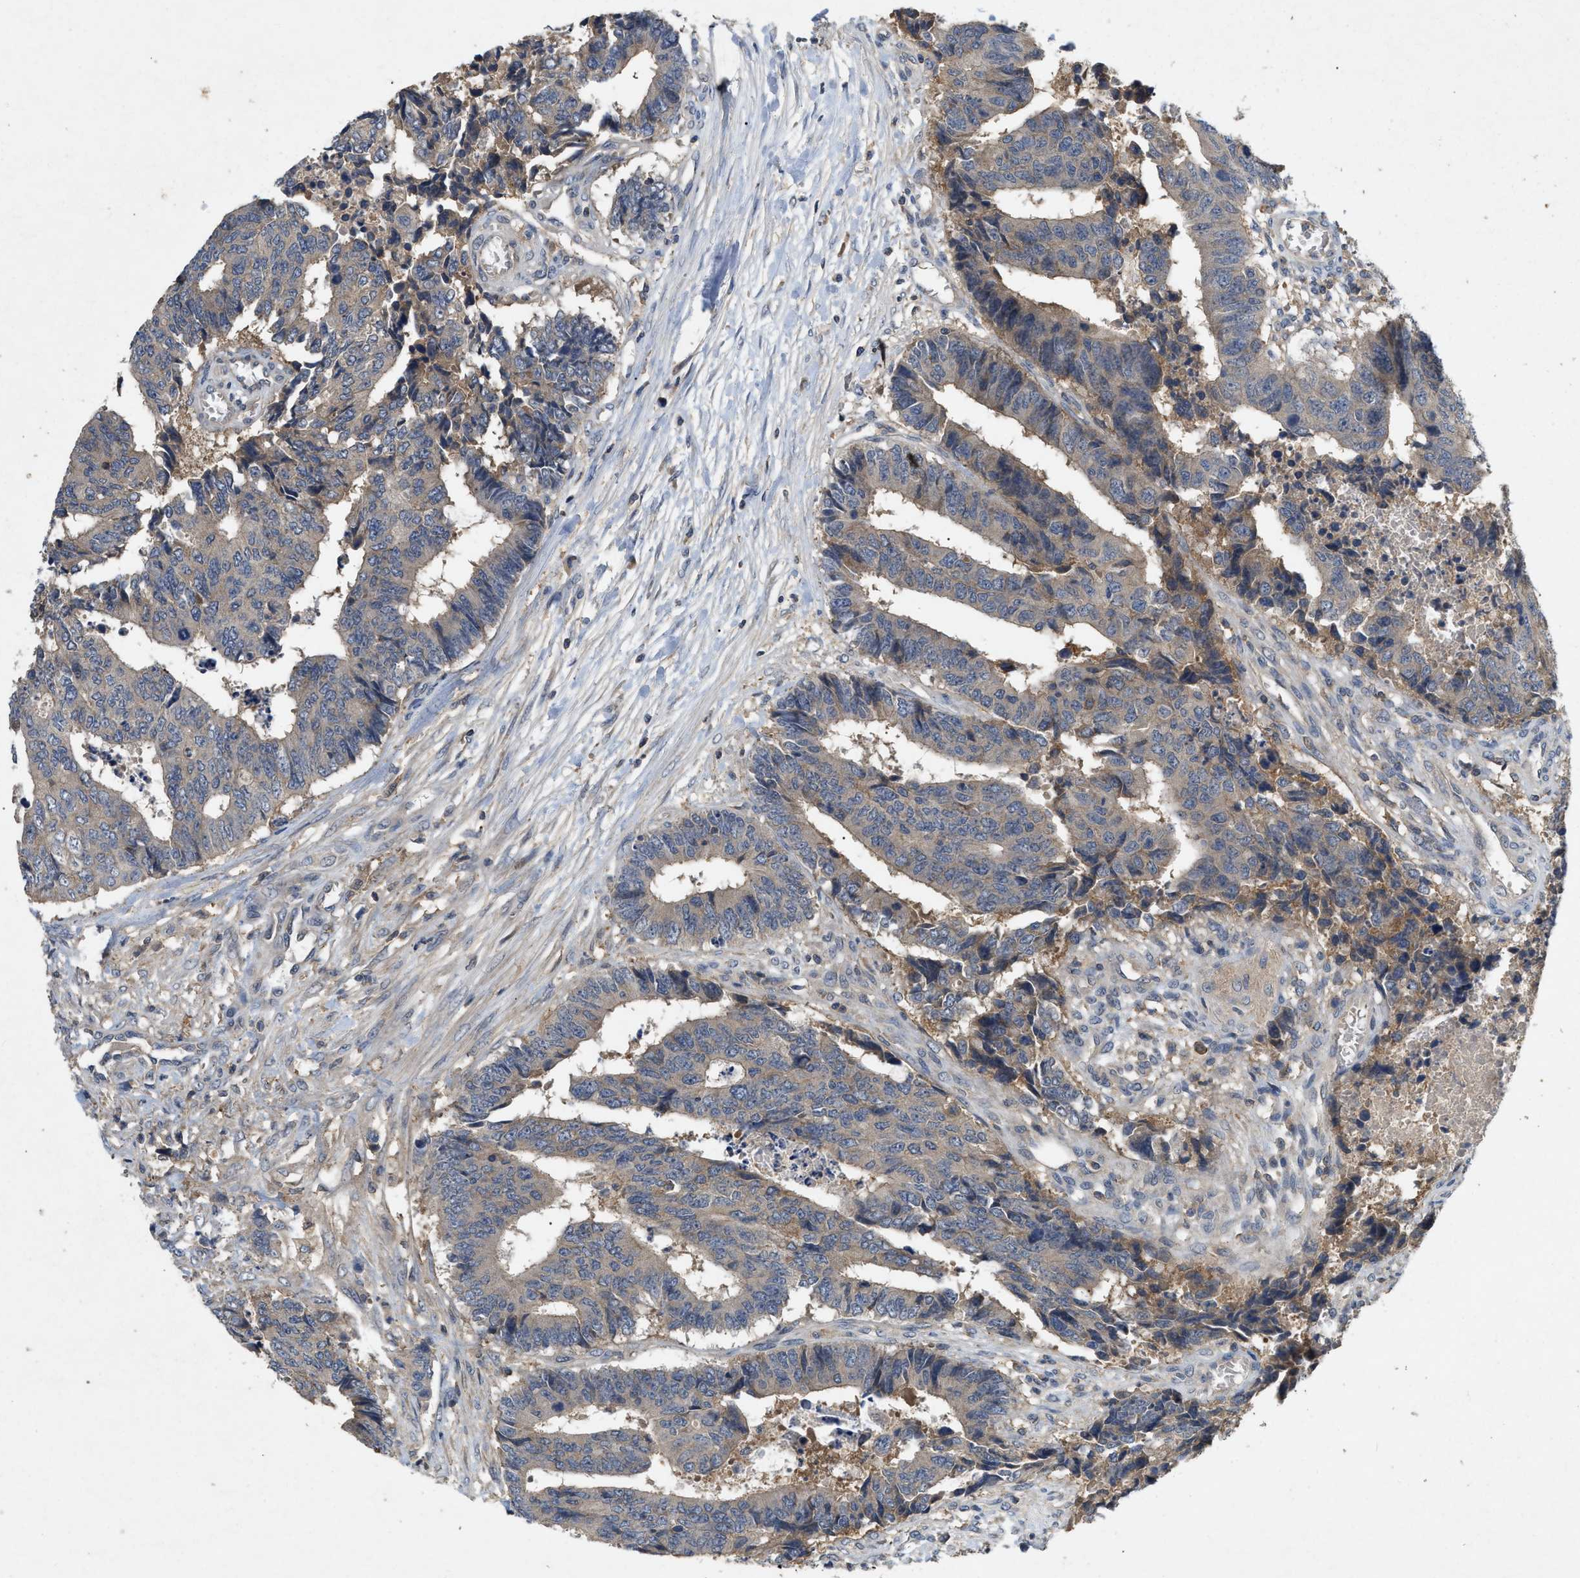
{"staining": {"intensity": "weak", "quantity": "<25%", "location": "cytoplasmic/membranous"}, "tissue": "colorectal cancer", "cell_type": "Tumor cells", "image_type": "cancer", "snomed": [{"axis": "morphology", "description": "Adenocarcinoma, NOS"}, {"axis": "topography", "description": "Rectum"}], "caption": "Immunohistochemistry (IHC) image of human colorectal cancer stained for a protein (brown), which displays no staining in tumor cells. Brightfield microscopy of IHC stained with DAB (brown) and hematoxylin (blue), captured at high magnification.", "gene": "LPAR2", "patient": {"sex": "male", "age": 84}}